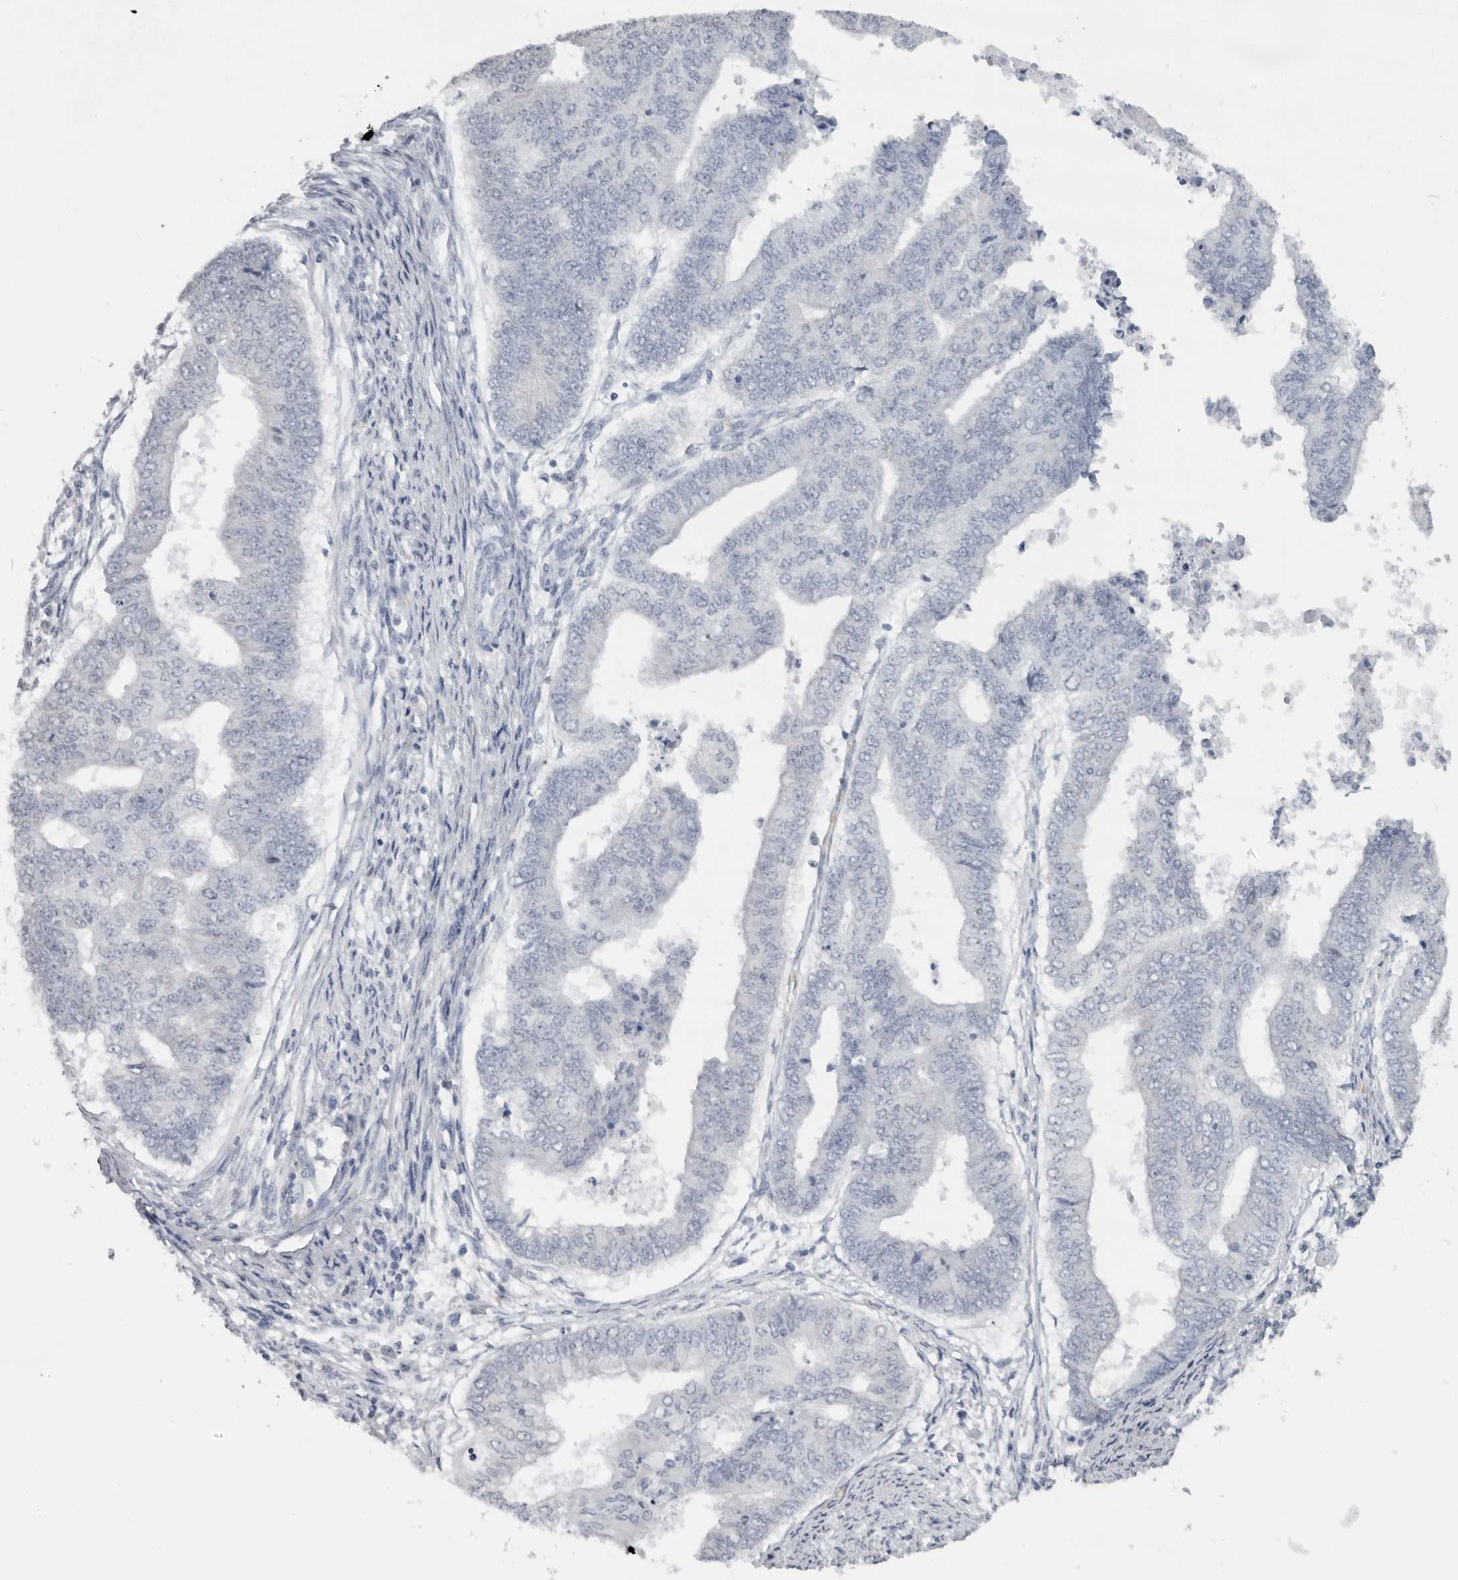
{"staining": {"intensity": "negative", "quantity": "none", "location": "none"}, "tissue": "endometrial cancer", "cell_type": "Tumor cells", "image_type": "cancer", "snomed": [{"axis": "morphology", "description": "Polyp, NOS"}, {"axis": "morphology", "description": "Adenocarcinoma, NOS"}, {"axis": "morphology", "description": "Adenoma, NOS"}, {"axis": "topography", "description": "Endometrium"}], "caption": "The histopathology image exhibits no significant expression in tumor cells of endometrial cancer (adenocarcinoma).", "gene": "EPB41", "patient": {"sex": "female", "age": 79}}